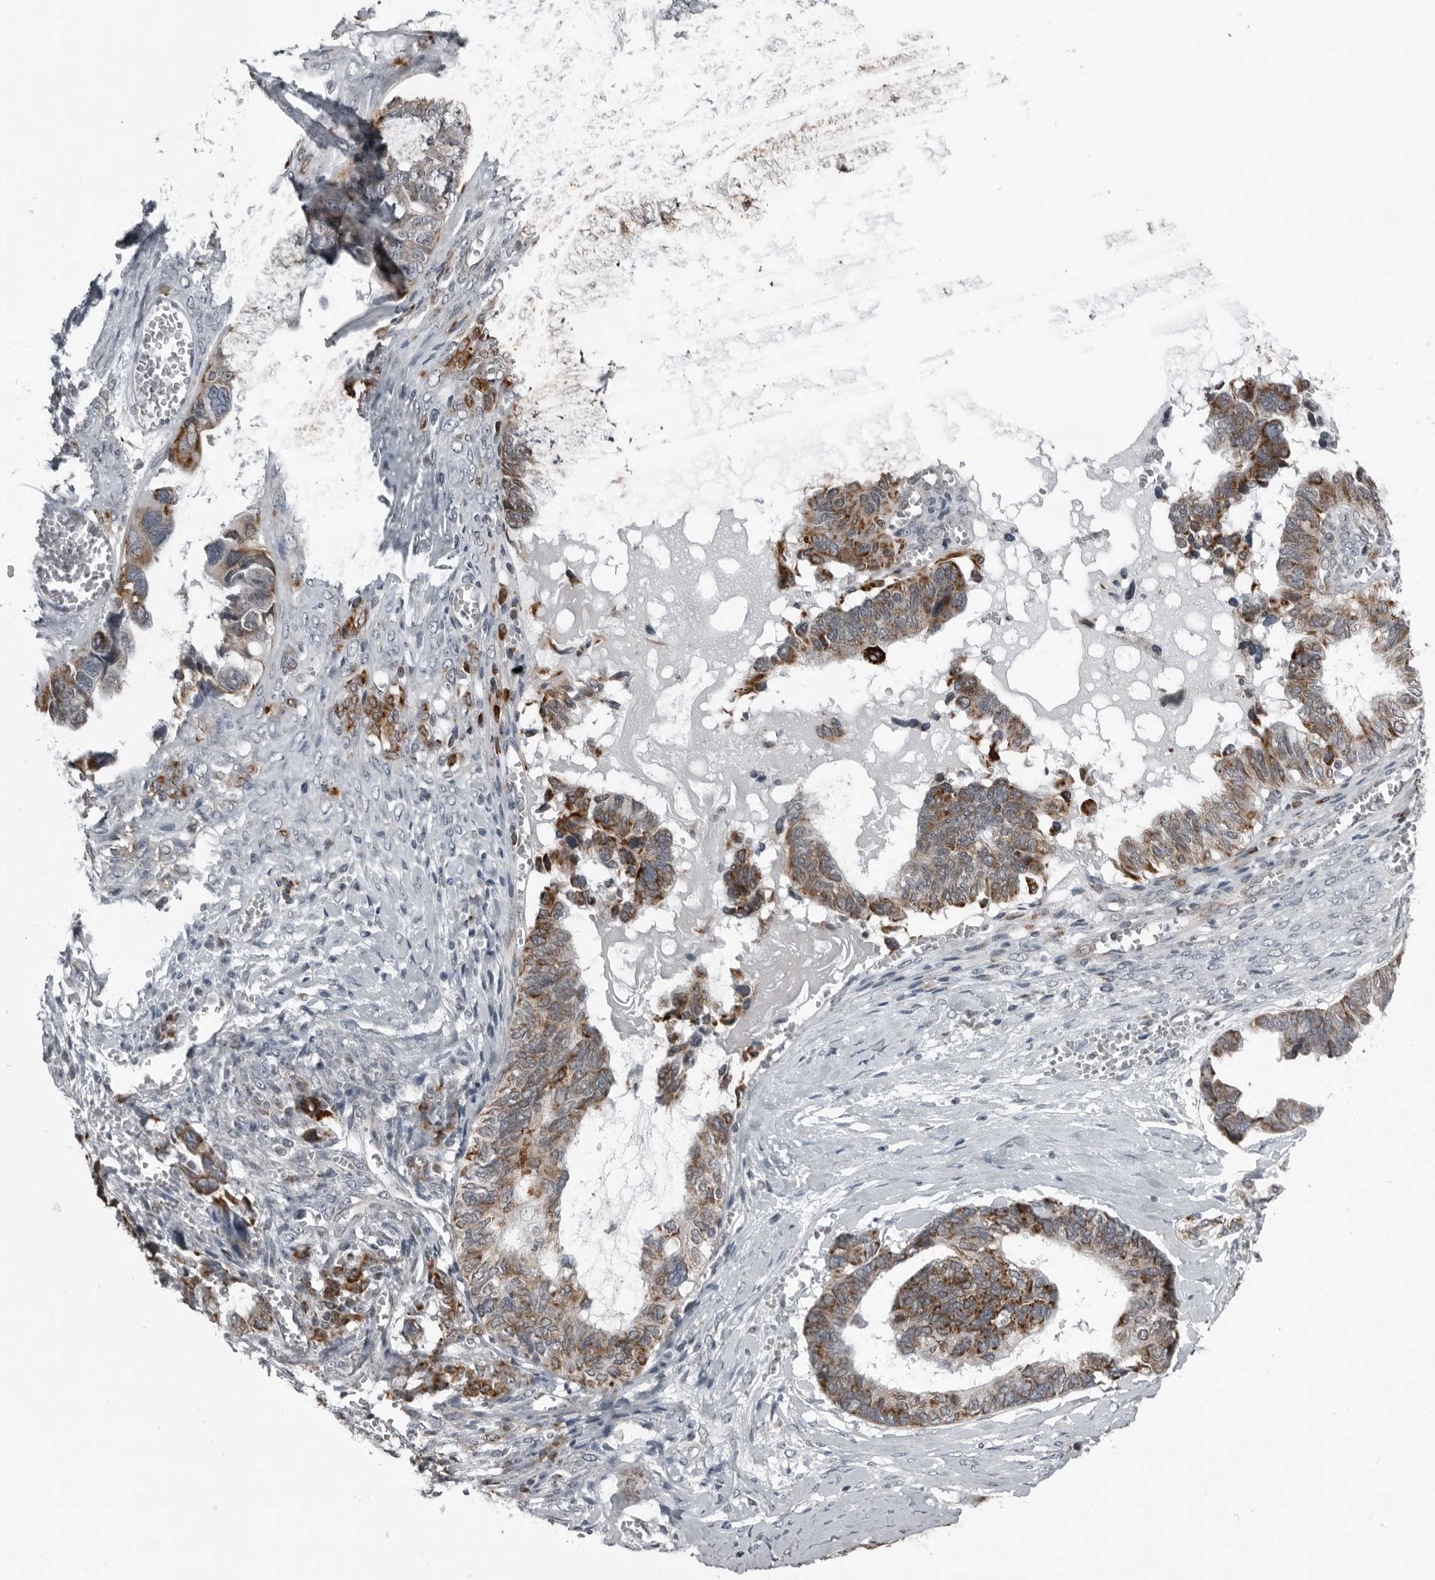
{"staining": {"intensity": "moderate", "quantity": "25%-75%", "location": "cytoplasmic/membranous"}, "tissue": "ovarian cancer", "cell_type": "Tumor cells", "image_type": "cancer", "snomed": [{"axis": "morphology", "description": "Cystadenocarcinoma, serous, NOS"}, {"axis": "topography", "description": "Ovary"}], "caption": "Serous cystadenocarcinoma (ovarian) was stained to show a protein in brown. There is medium levels of moderate cytoplasmic/membranous staining in about 25%-75% of tumor cells.", "gene": "RTCA", "patient": {"sex": "female", "age": 79}}